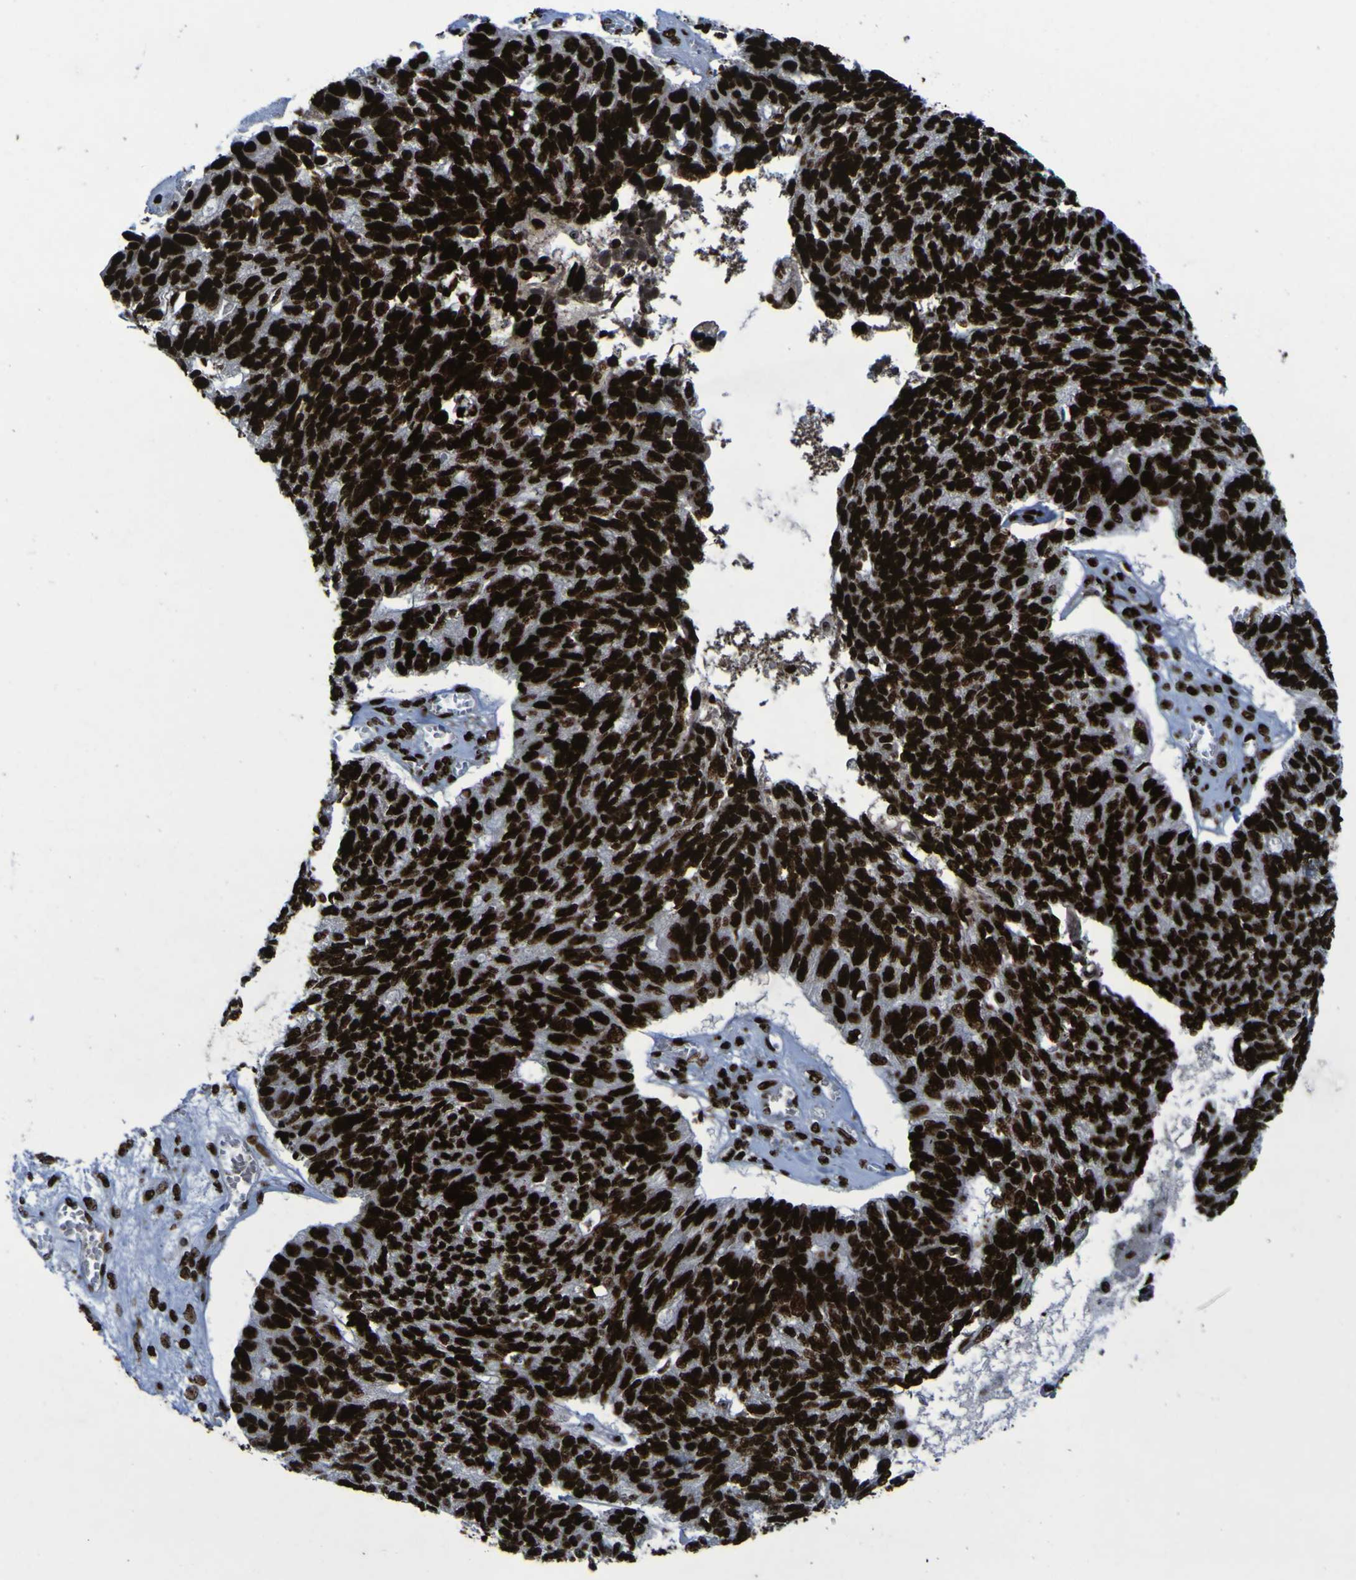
{"staining": {"intensity": "strong", "quantity": ">75%", "location": "nuclear"}, "tissue": "ovarian cancer", "cell_type": "Tumor cells", "image_type": "cancer", "snomed": [{"axis": "morphology", "description": "Cystadenocarcinoma, serous, NOS"}, {"axis": "topography", "description": "Ovary"}], "caption": "Ovarian cancer (serous cystadenocarcinoma) stained for a protein (brown) displays strong nuclear positive expression in about >75% of tumor cells.", "gene": "NPM1", "patient": {"sex": "female", "age": 79}}